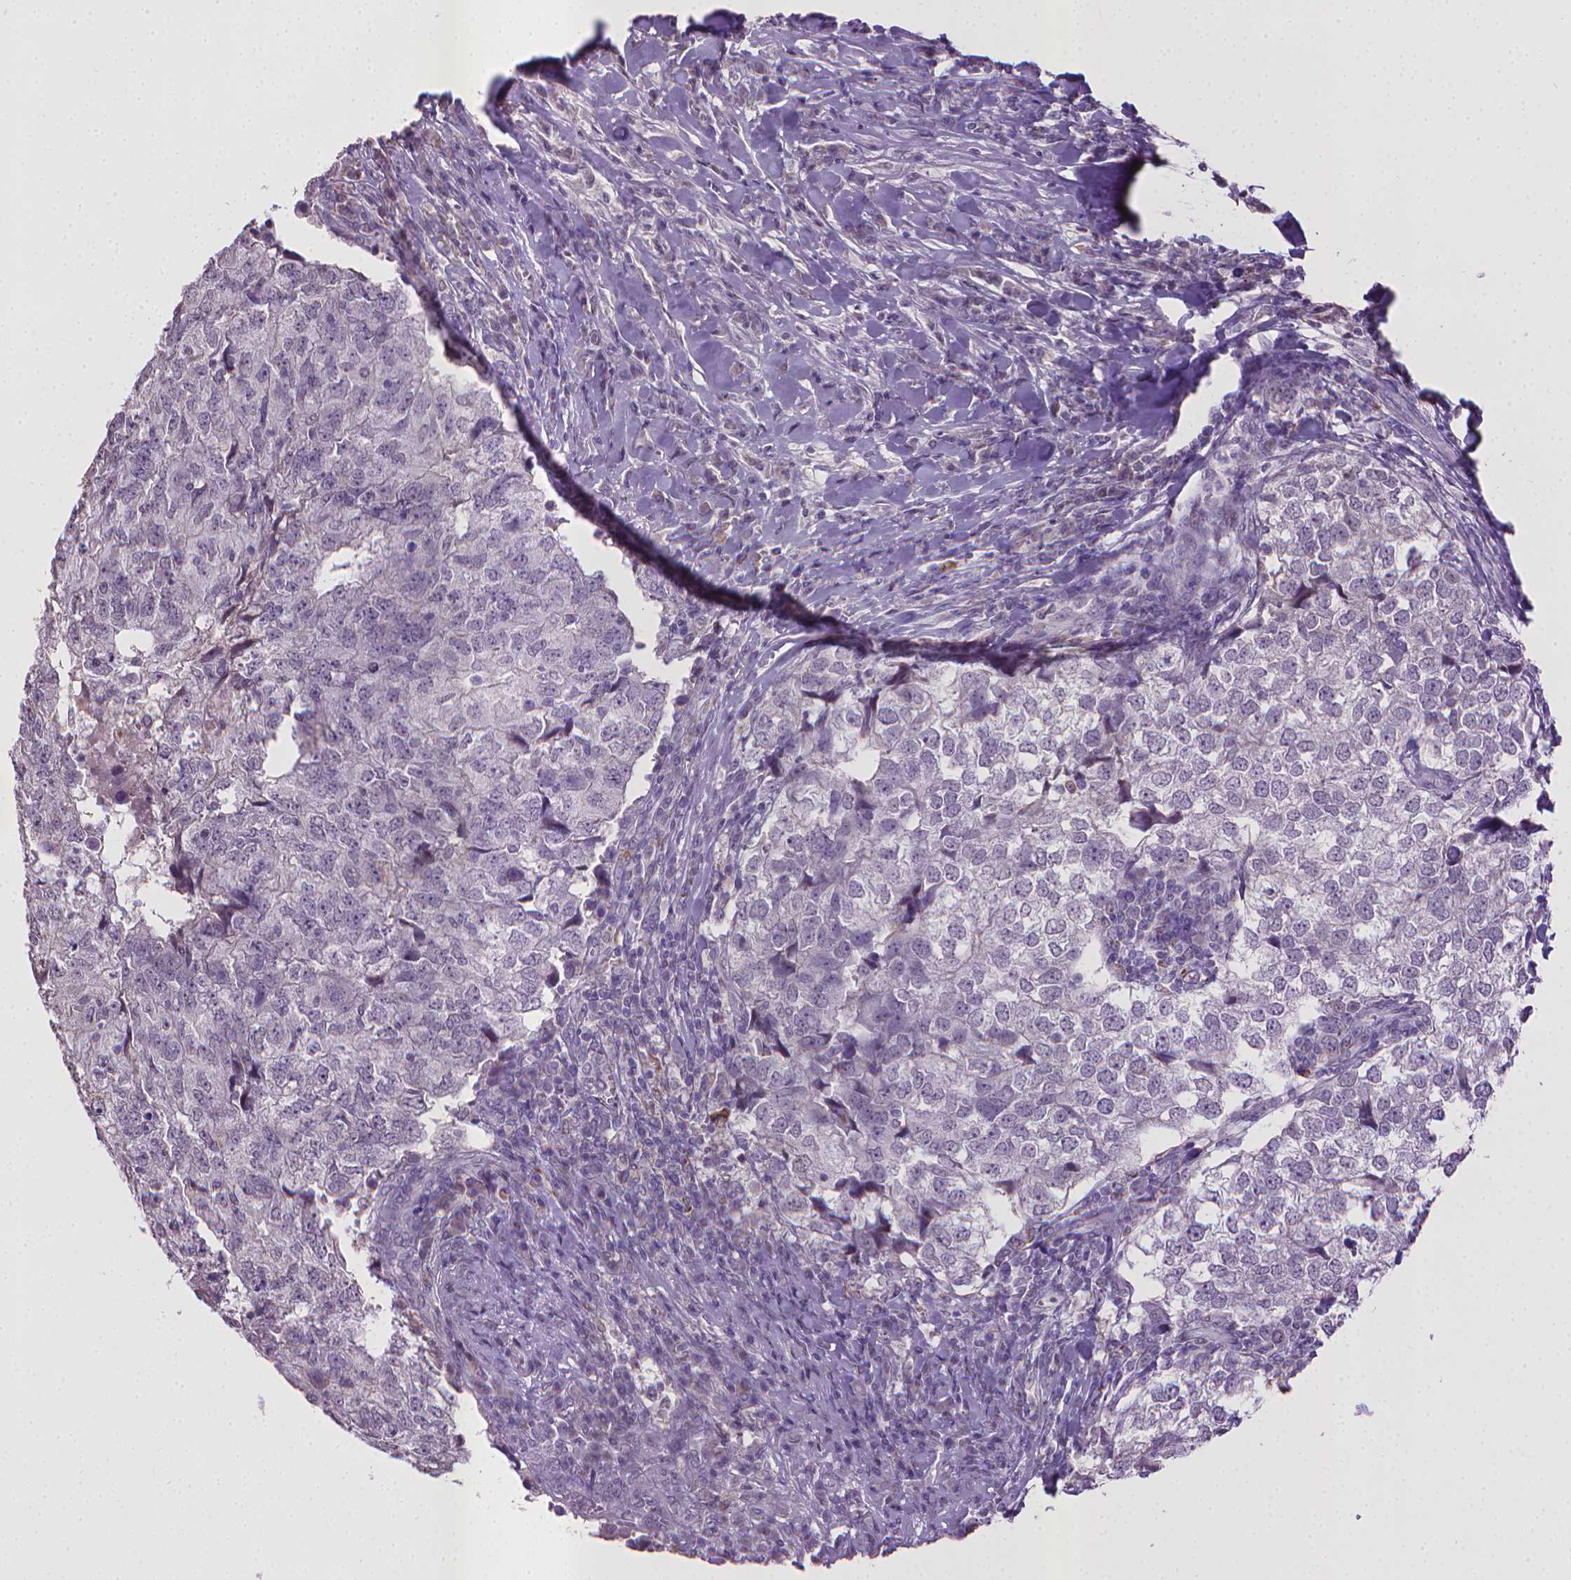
{"staining": {"intensity": "negative", "quantity": "none", "location": "none"}, "tissue": "breast cancer", "cell_type": "Tumor cells", "image_type": "cancer", "snomed": [{"axis": "morphology", "description": "Duct carcinoma"}, {"axis": "topography", "description": "Breast"}], "caption": "The photomicrograph demonstrates no significant expression in tumor cells of breast cancer (infiltrating ductal carcinoma).", "gene": "KMO", "patient": {"sex": "female", "age": 30}}